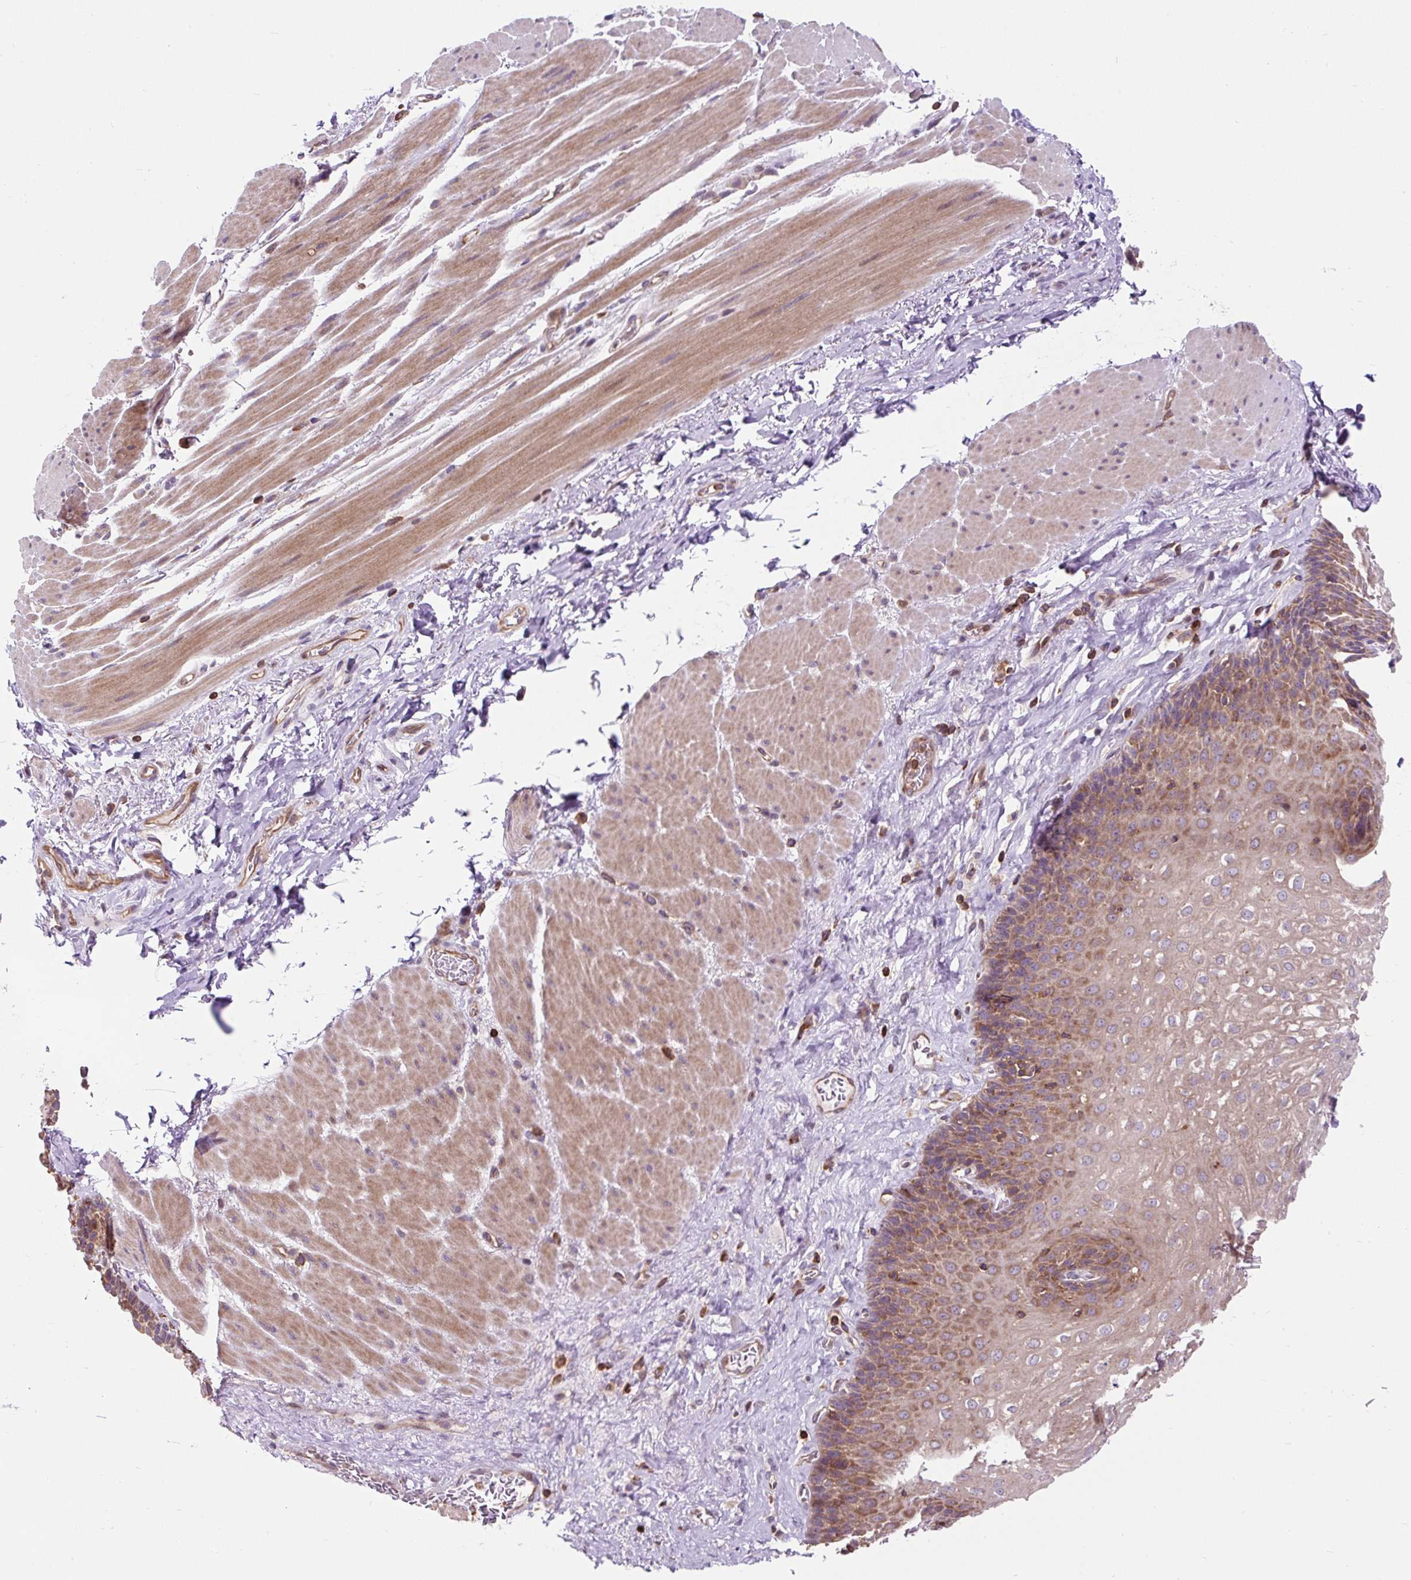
{"staining": {"intensity": "moderate", "quantity": "25%-75%", "location": "cytoplasmic/membranous"}, "tissue": "esophagus", "cell_type": "Squamous epithelial cells", "image_type": "normal", "snomed": [{"axis": "morphology", "description": "Normal tissue, NOS"}, {"axis": "topography", "description": "Esophagus"}], "caption": "This micrograph demonstrates normal esophagus stained with immunohistochemistry to label a protein in brown. The cytoplasmic/membranous of squamous epithelial cells show moderate positivity for the protein. Nuclei are counter-stained blue.", "gene": "CISD3", "patient": {"sex": "female", "age": 66}}